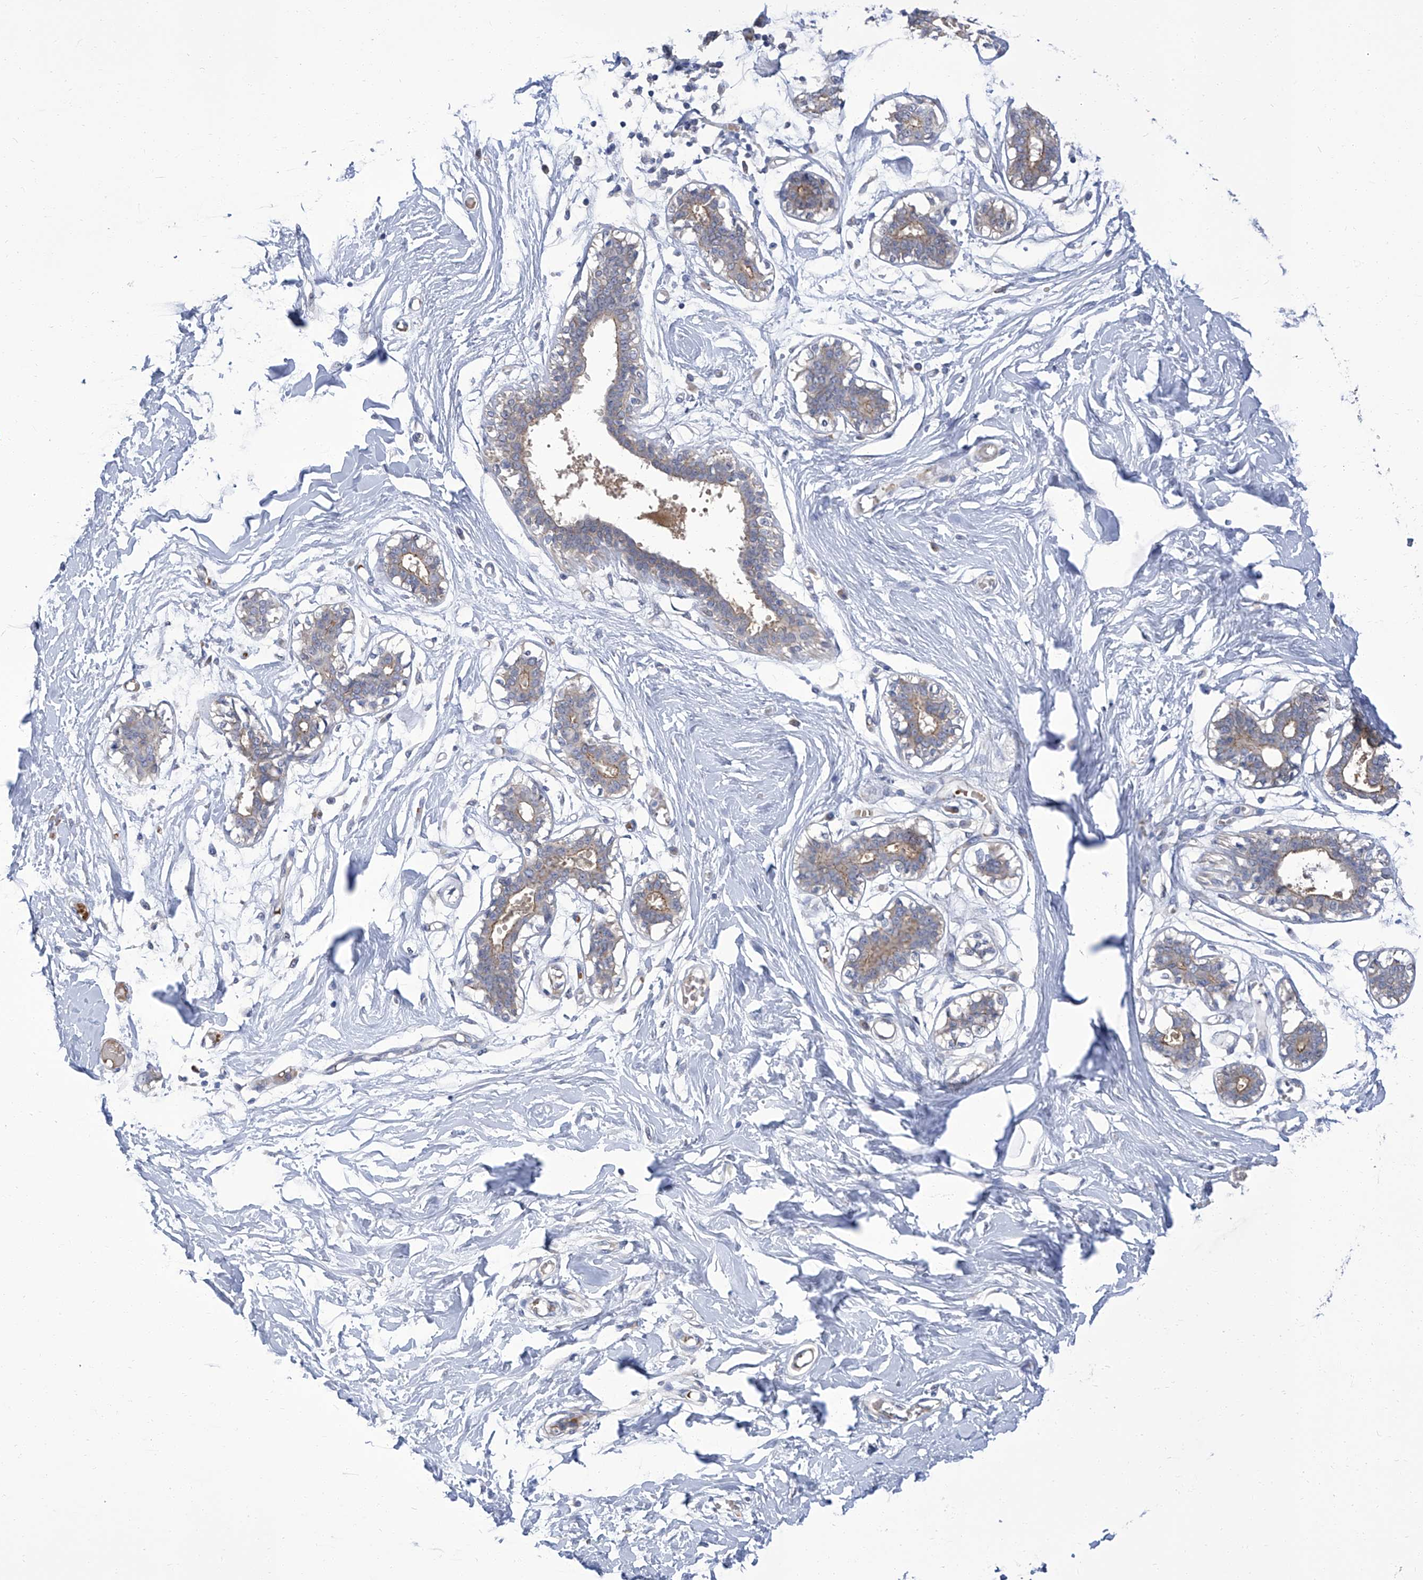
{"staining": {"intensity": "negative", "quantity": "none", "location": "none"}, "tissue": "breast", "cell_type": "Adipocytes", "image_type": "normal", "snomed": [{"axis": "morphology", "description": "Normal tissue, NOS"}, {"axis": "topography", "description": "Breast"}], "caption": "High power microscopy histopathology image of an immunohistochemistry (IHC) histopathology image of unremarkable breast, revealing no significant expression in adipocytes. Brightfield microscopy of immunohistochemistry (IHC) stained with DAB (3,3'-diaminobenzidine) (brown) and hematoxylin (blue), captured at high magnification.", "gene": "PARD3", "patient": {"sex": "female", "age": 27}}